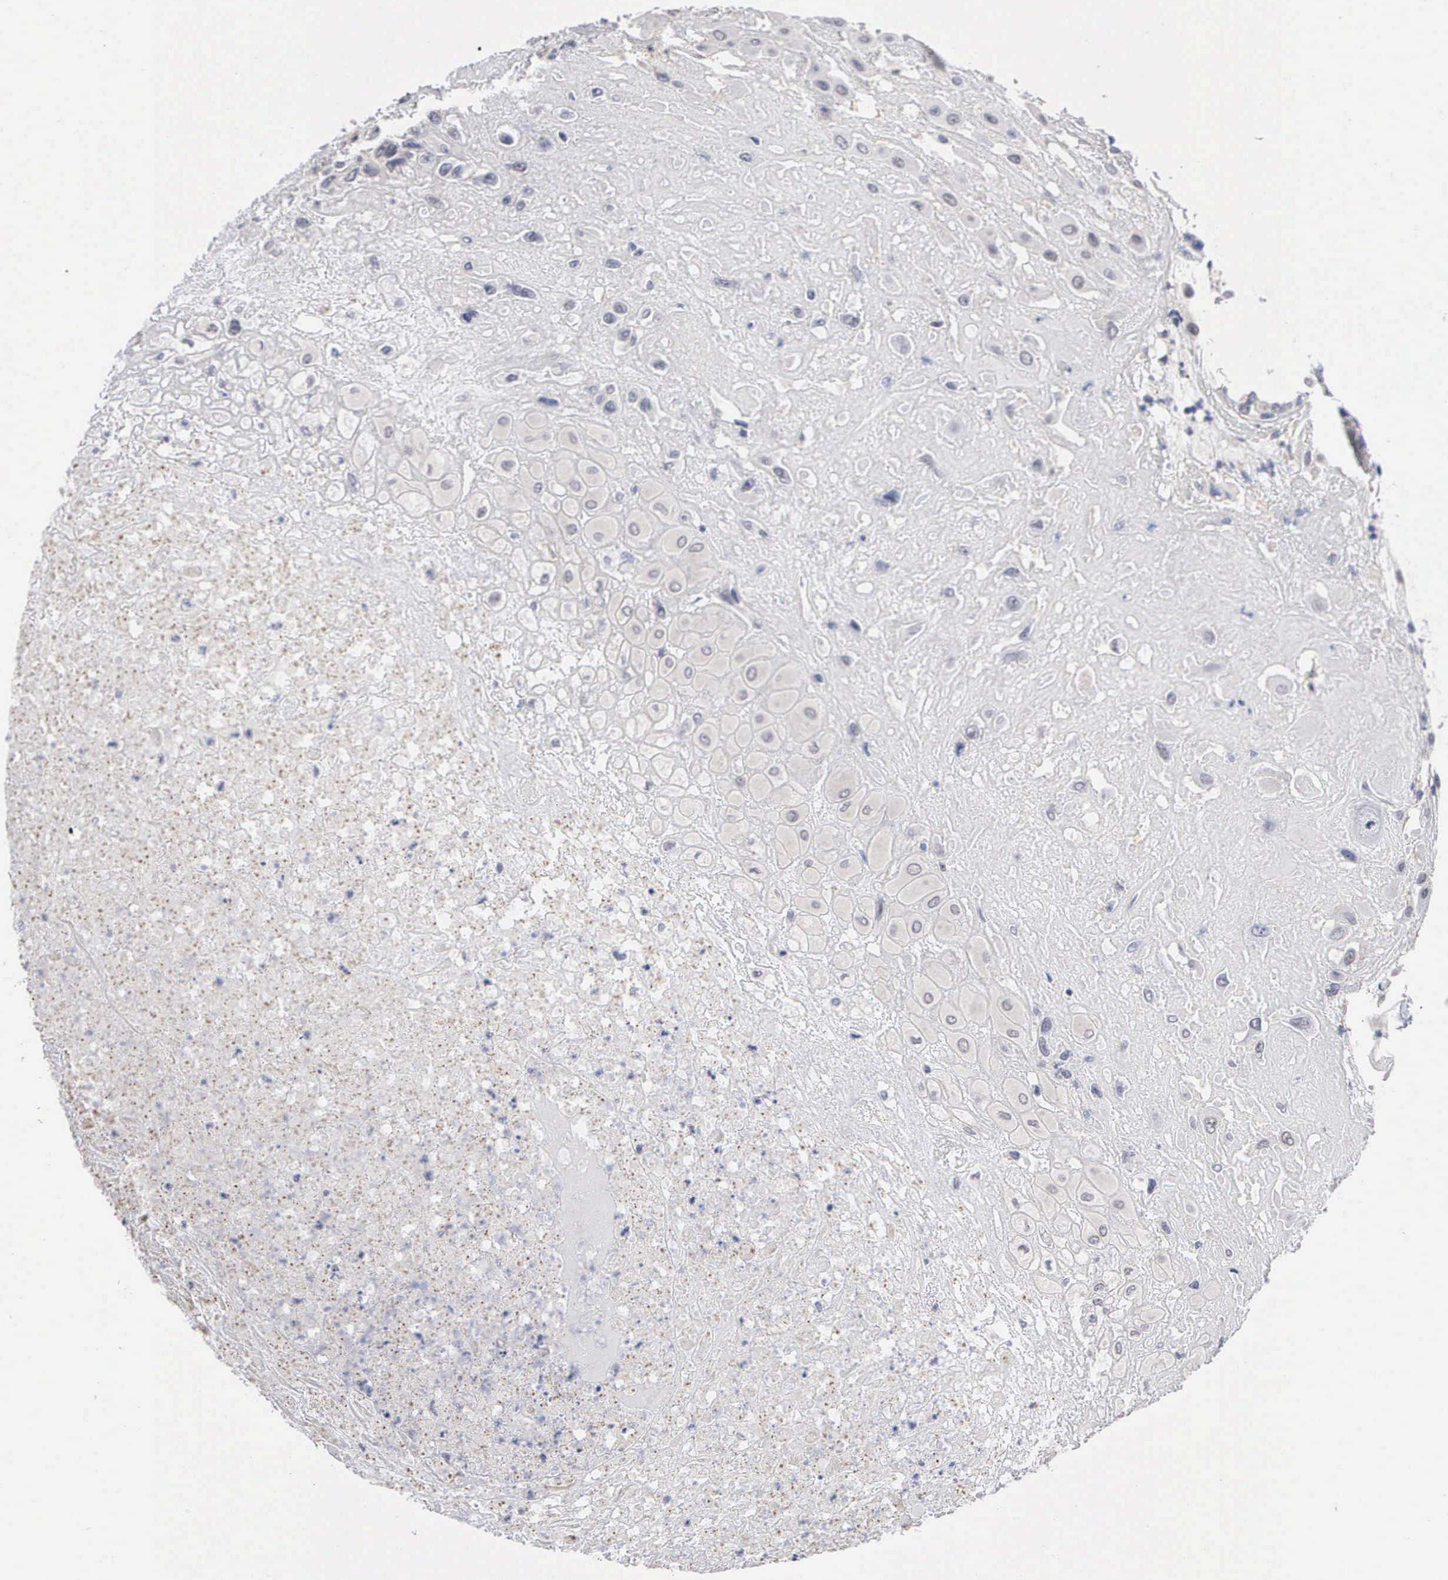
{"staining": {"intensity": "negative", "quantity": "none", "location": "none"}, "tissue": "placenta", "cell_type": "Decidual cells", "image_type": "normal", "snomed": [{"axis": "morphology", "description": "Normal tissue, NOS"}, {"axis": "topography", "description": "Placenta"}], "caption": "DAB immunohistochemical staining of normal human placenta displays no significant staining in decidual cells. Nuclei are stained in blue.", "gene": "KDM6A", "patient": {"sex": "female", "age": 31}}